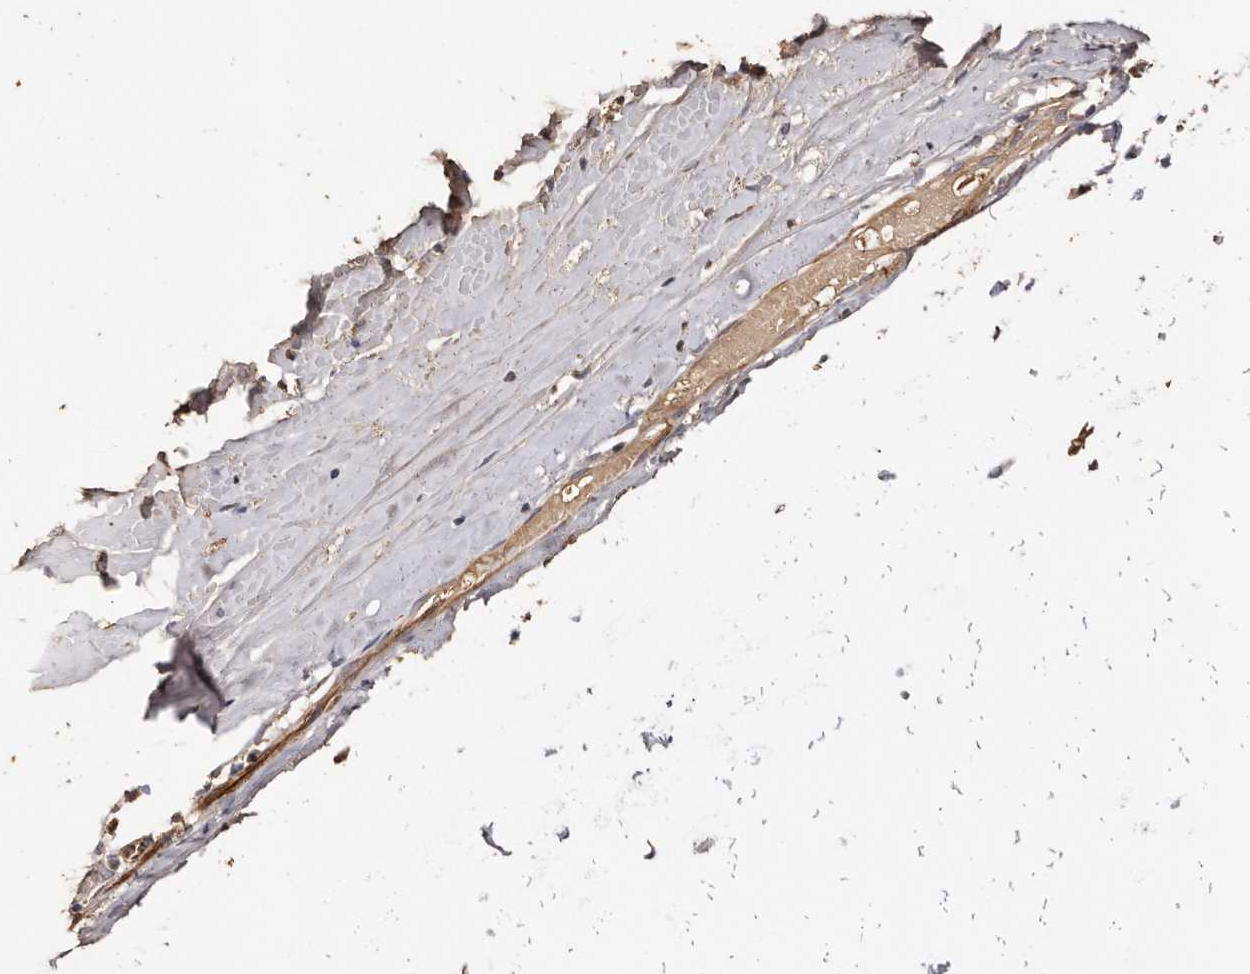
{"staining": {"intensity": "strong", "quantity": ">75%", "location": "cytoplasmic/membranous"}, "tissue": "adipose tissue", "cell_type": "Adipocytes", "image_type": "normal", "snomed": [{"axis": "morphology", "description": "Normal tissue, NOS"}, {"axis": "morphology", "description": "Basal cell carcinoma"}, {"axis": "topography", "description": "Cartilage tissue"}, {"axis": "topography", "description": "Nasopharynx"}, {"axis": "topography", "description": "Oral tissue"}], "caption": "IHC of normal human adipose tissue displays high levels of strong cytoplasmic/membranous expression in approximately >75% of adipocytes.", "gene": "ZNF557", "patient": {"sex": "female", "age": 77}}